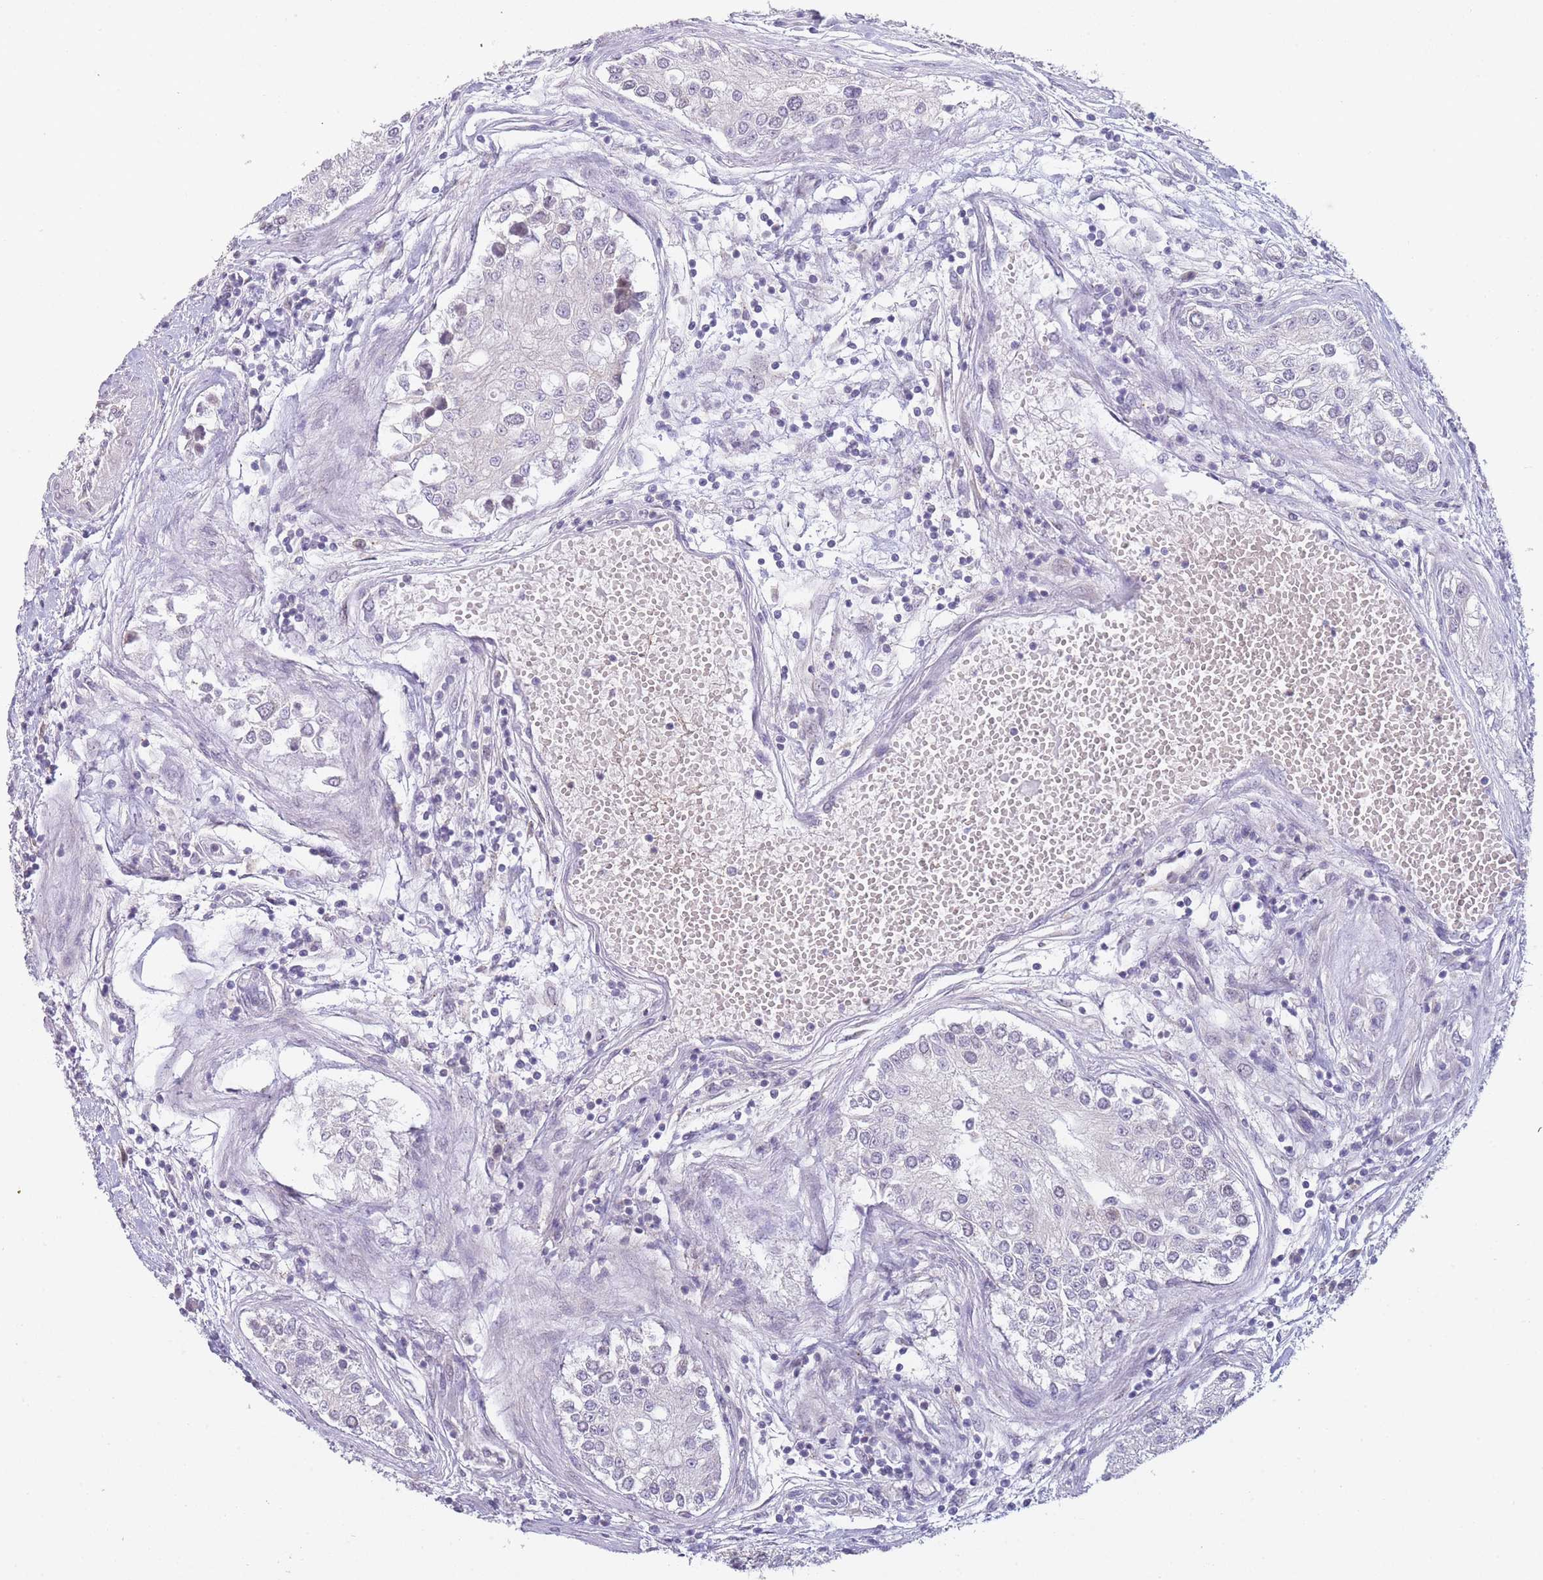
{"staining": {"intensity": "negative", "quantity": "none", "location": "none"}, "tissue": "testis cancer", "cell_type": "Tumor cells", "image_type": "cancer", "snomed": [{"axis": "morphology", "description": "Carcinoma, Embryonal, NOS"}, {"axis": "topography", "description": "Testis"}], "caption": "Tumor cells show no significant positivity in testis cancer.", "gene": "MRI1", "patient": {"sex": "male", "age": 25}}